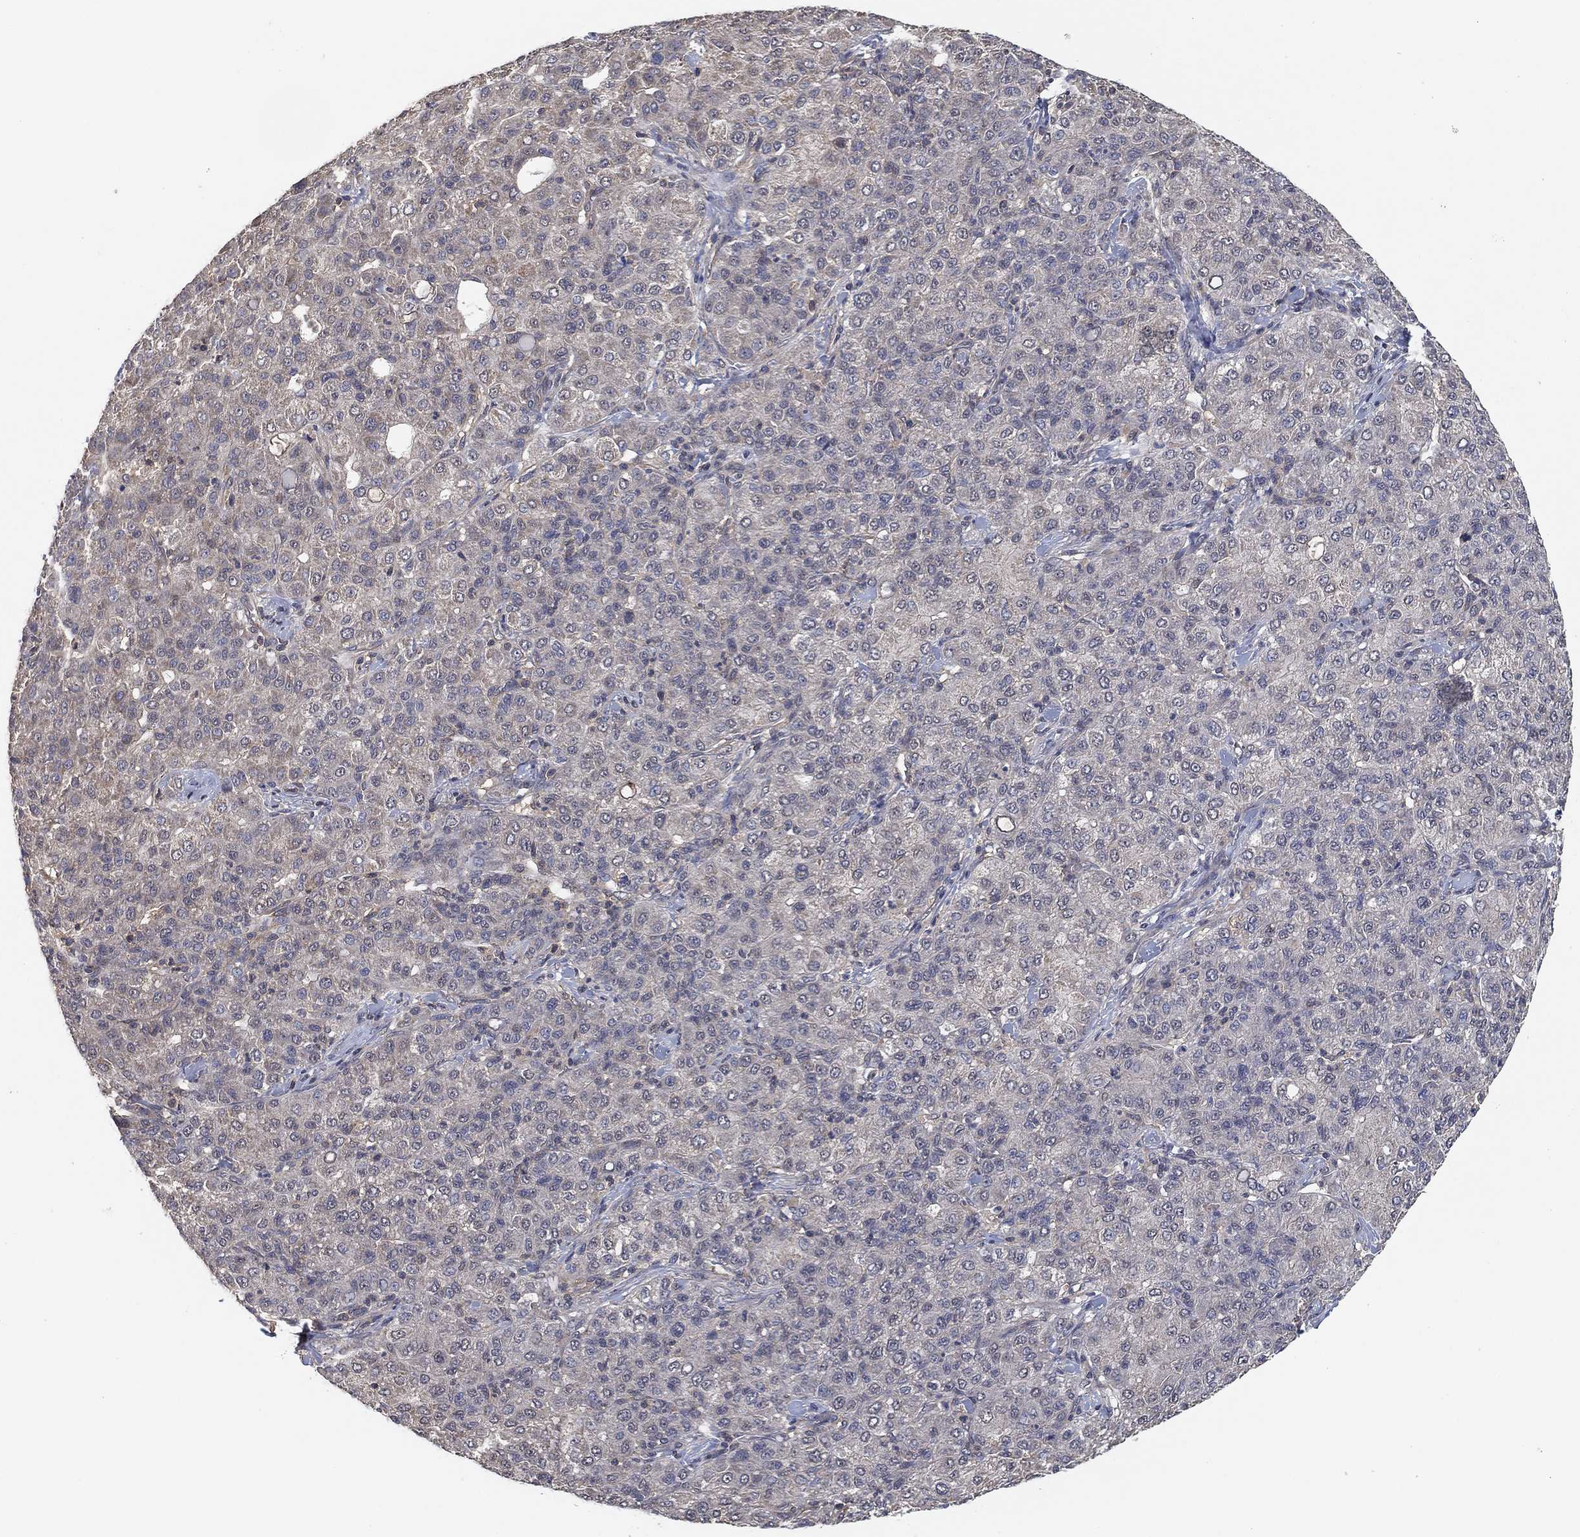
{"staining": {"intensity": "negative", "quantity": "none", "location": "none"}, "tissue": "liver cancer", "cell_type": "Tumor cells", "image_type": "cancer", "snomed": [{"axis": "morphology", "description": "Carcinoma, Hepatocellular, NOS"}, {"axis": "topography", "description": "Liver"}], "caption": "Human liver cancer (hepatocellular carcinoma) stained for a protein using immunohistochemistry (IHC) displays no staining in tumor cells.", "gene": "CCDC43", "patient": {"sex": "male", "age": 65}}